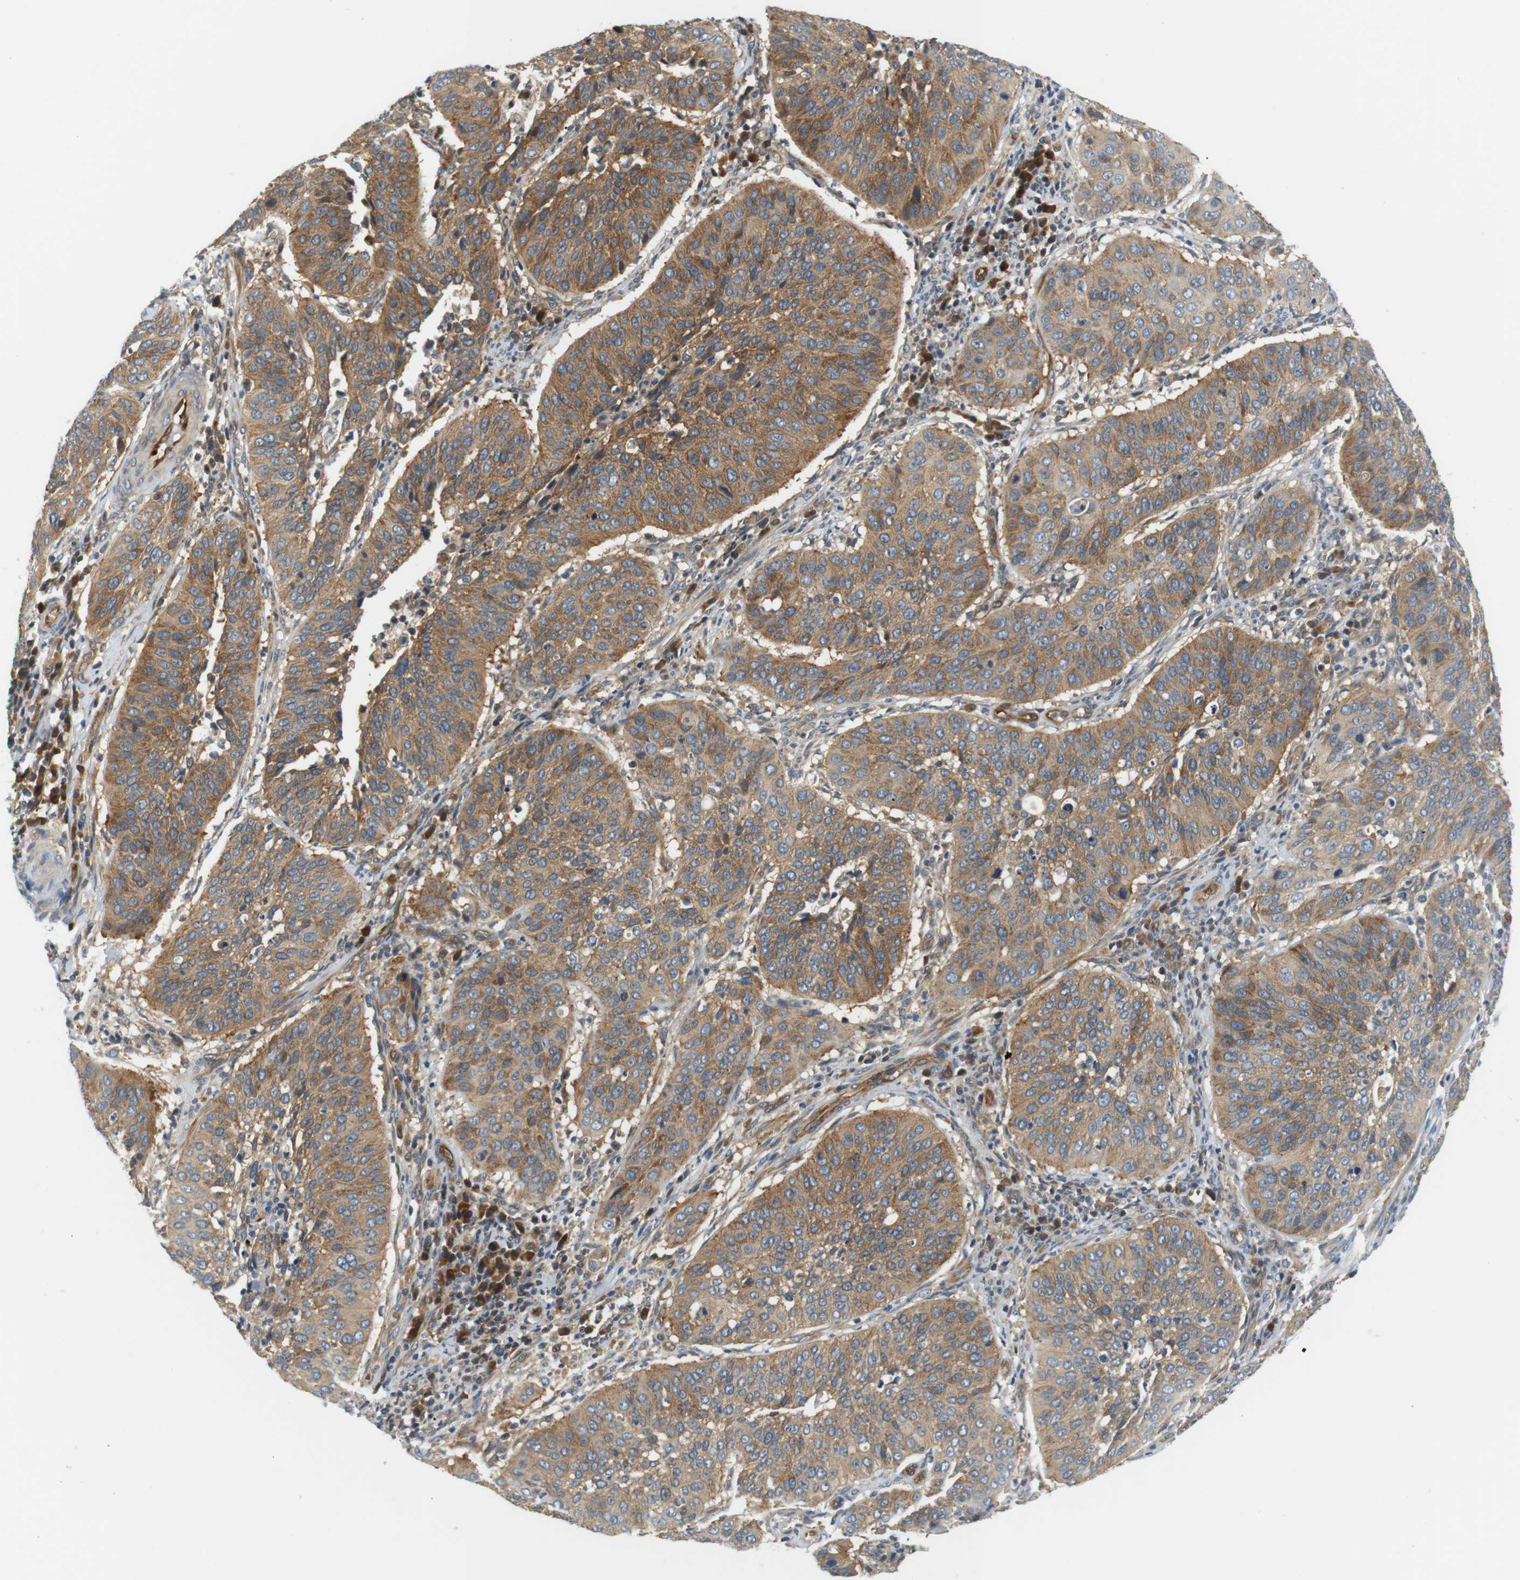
{"staining": {"intensity": "moderate", "quantity": ">75%", "location": "cytoplasmic/membranous"}, "tissue": "cervical cancer", "cell_type": "Tumor cells", "image_type": "cancer", "snomed": [{"axis": "morphology", "description": "Normal tissue, NOS"}, {"axis": "morphology", "description": "Squamous cell carcinoma, NOS"}, {"axis": "topography", "description": "Cervix"}], "caption": "Immunohistochemistry (IHC) of cervical squamous cell carcinoma exhibits medium levels of moderate cytoplasmic/membranous staining in about >75% of tumor cells.", "gene": "SH3GLB1", "patient": {"sex": "female", "age": 39}}